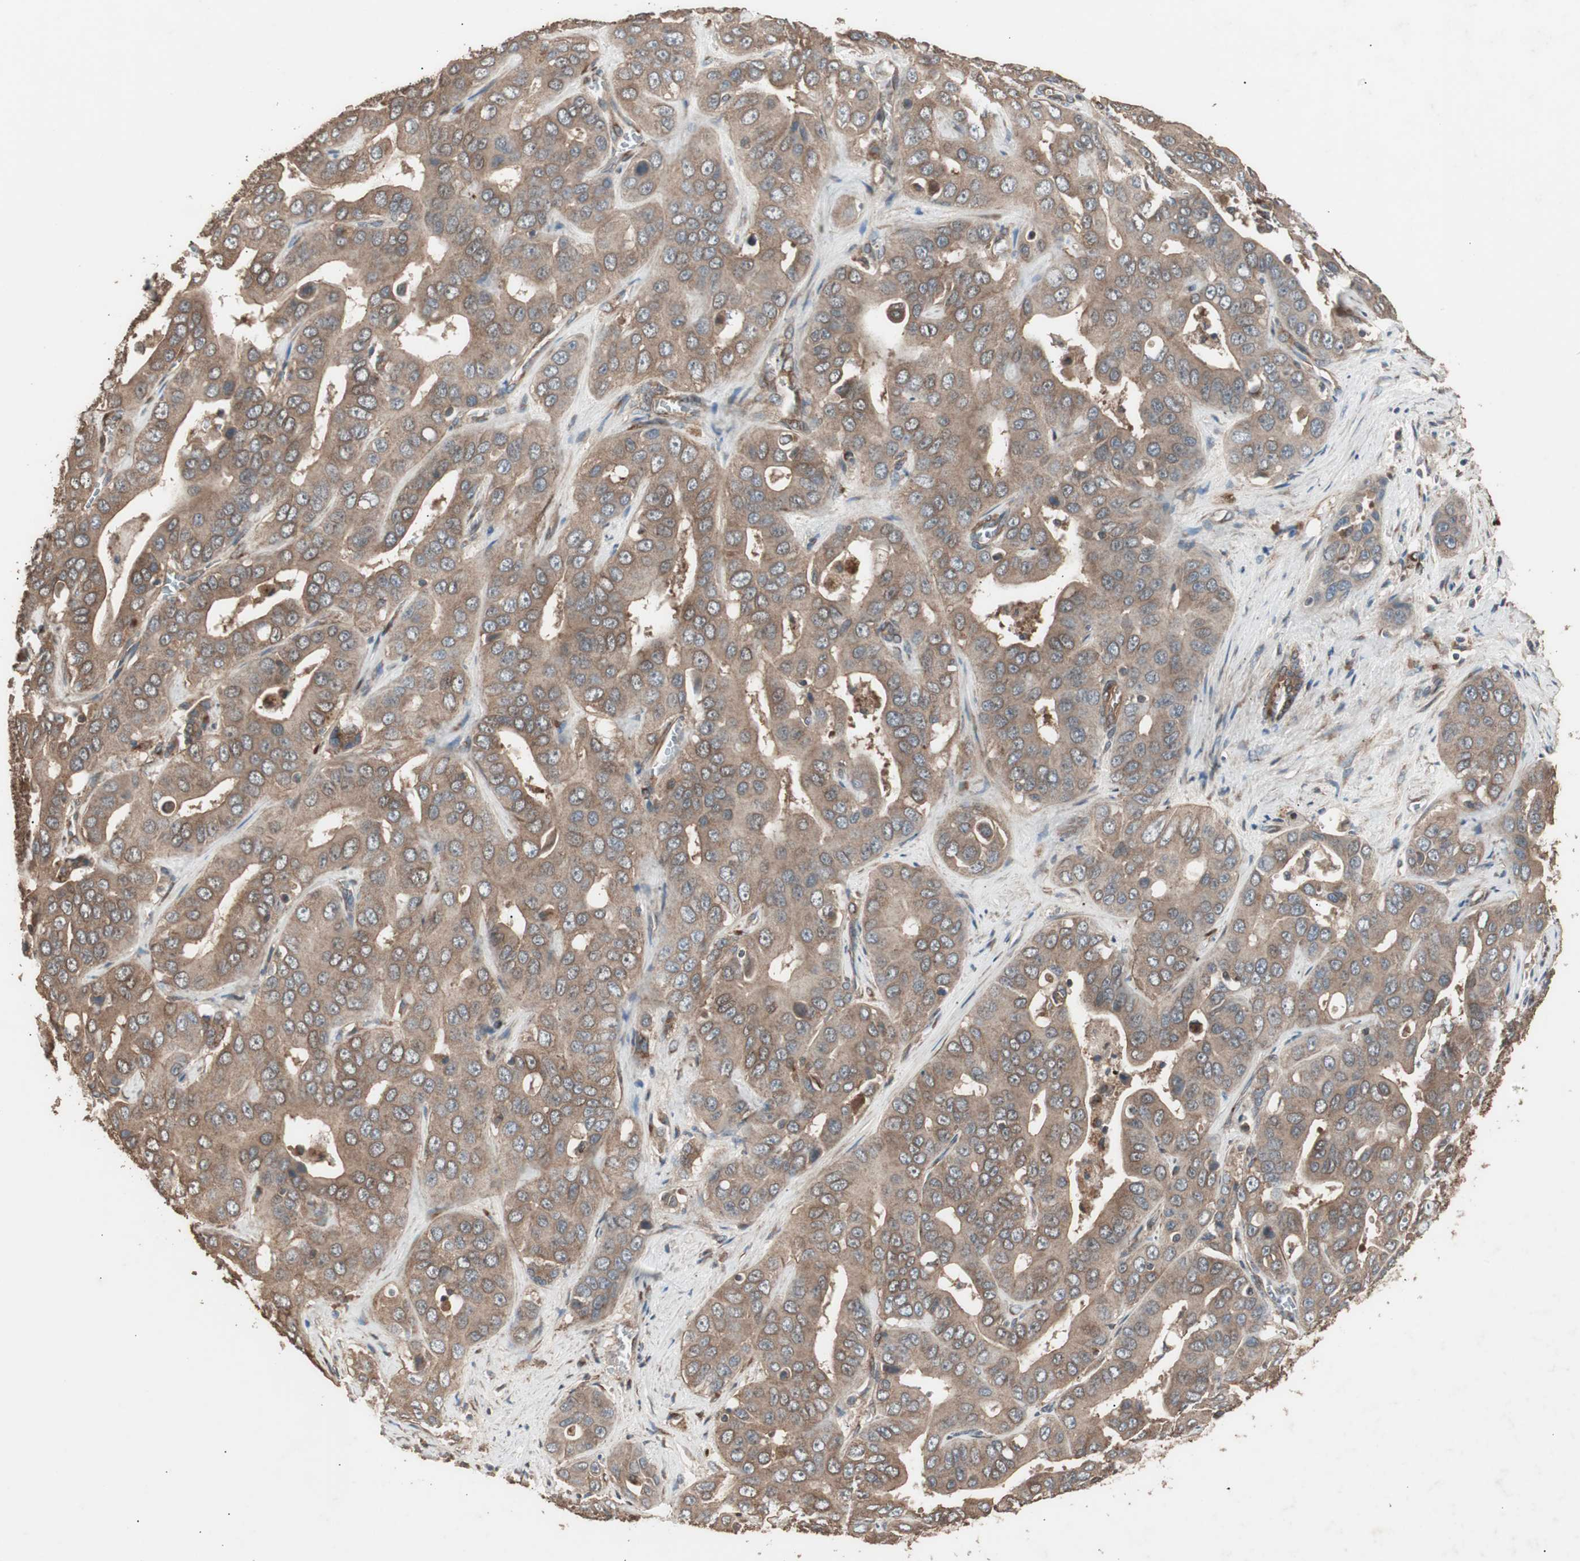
{"staining": {"intensity": "moderate", "quantity": ">75%", "location": "cytoplasmic/membranous"}, "tissue": "liver cancer", "cell_type": "Tumor cells", "image_type": "cancer", "snomed": [{"axis": "morphology", "description": "Cholangiocarcinoma"}, {"axis": "topography", "description": "Liver"}], "caption": "Human liver cancer stained with a protein marker exhibits moderate staining in tumor cells.", "gene": "LZTS1", "patient": {"sex": "female", "age": 52}}